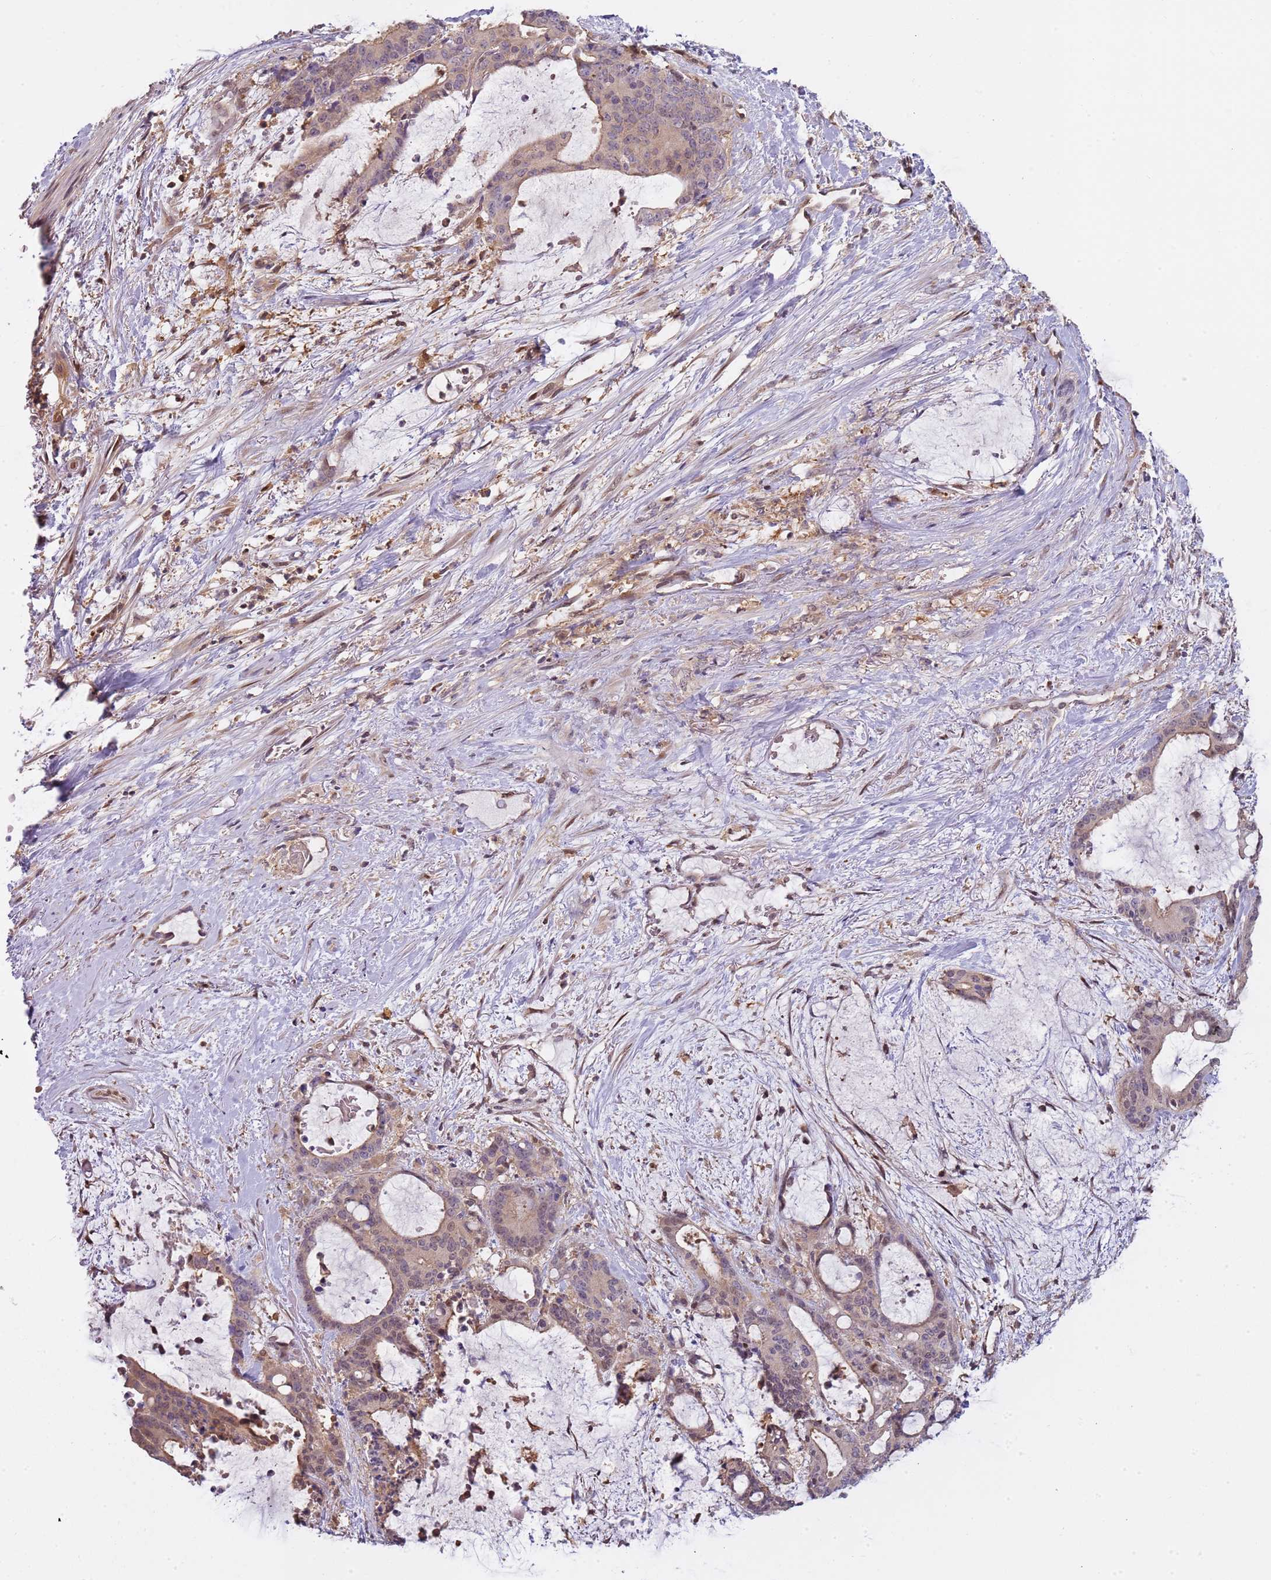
{"staining": {"intensity": "weak", "quantity": ">75%", "location": "cytoplasmic/membranous,nuclear"}, "tissue": "liver cancer", "cell_type": "Tumor cells", "image_type": "cancer", "snomed": [{"axis": "morphology", "description": "Normal tissue, NOS"}, {"axis": "morphology", "description": "Cholangiocarcinoma"}, {"axis": "topography", "description": "Liver"}, {"axis": "topography", "description": "Peripheral nerve tissue"}], "caption": "Protein staining reveals weak cytoplasmic/membranous and nuclear expression in approximately >75% of tumor cells in liver cancer (cholangiocarcinoma).", "gene": "GSTO2", "patient": {"sex": "female", "age": 73}}